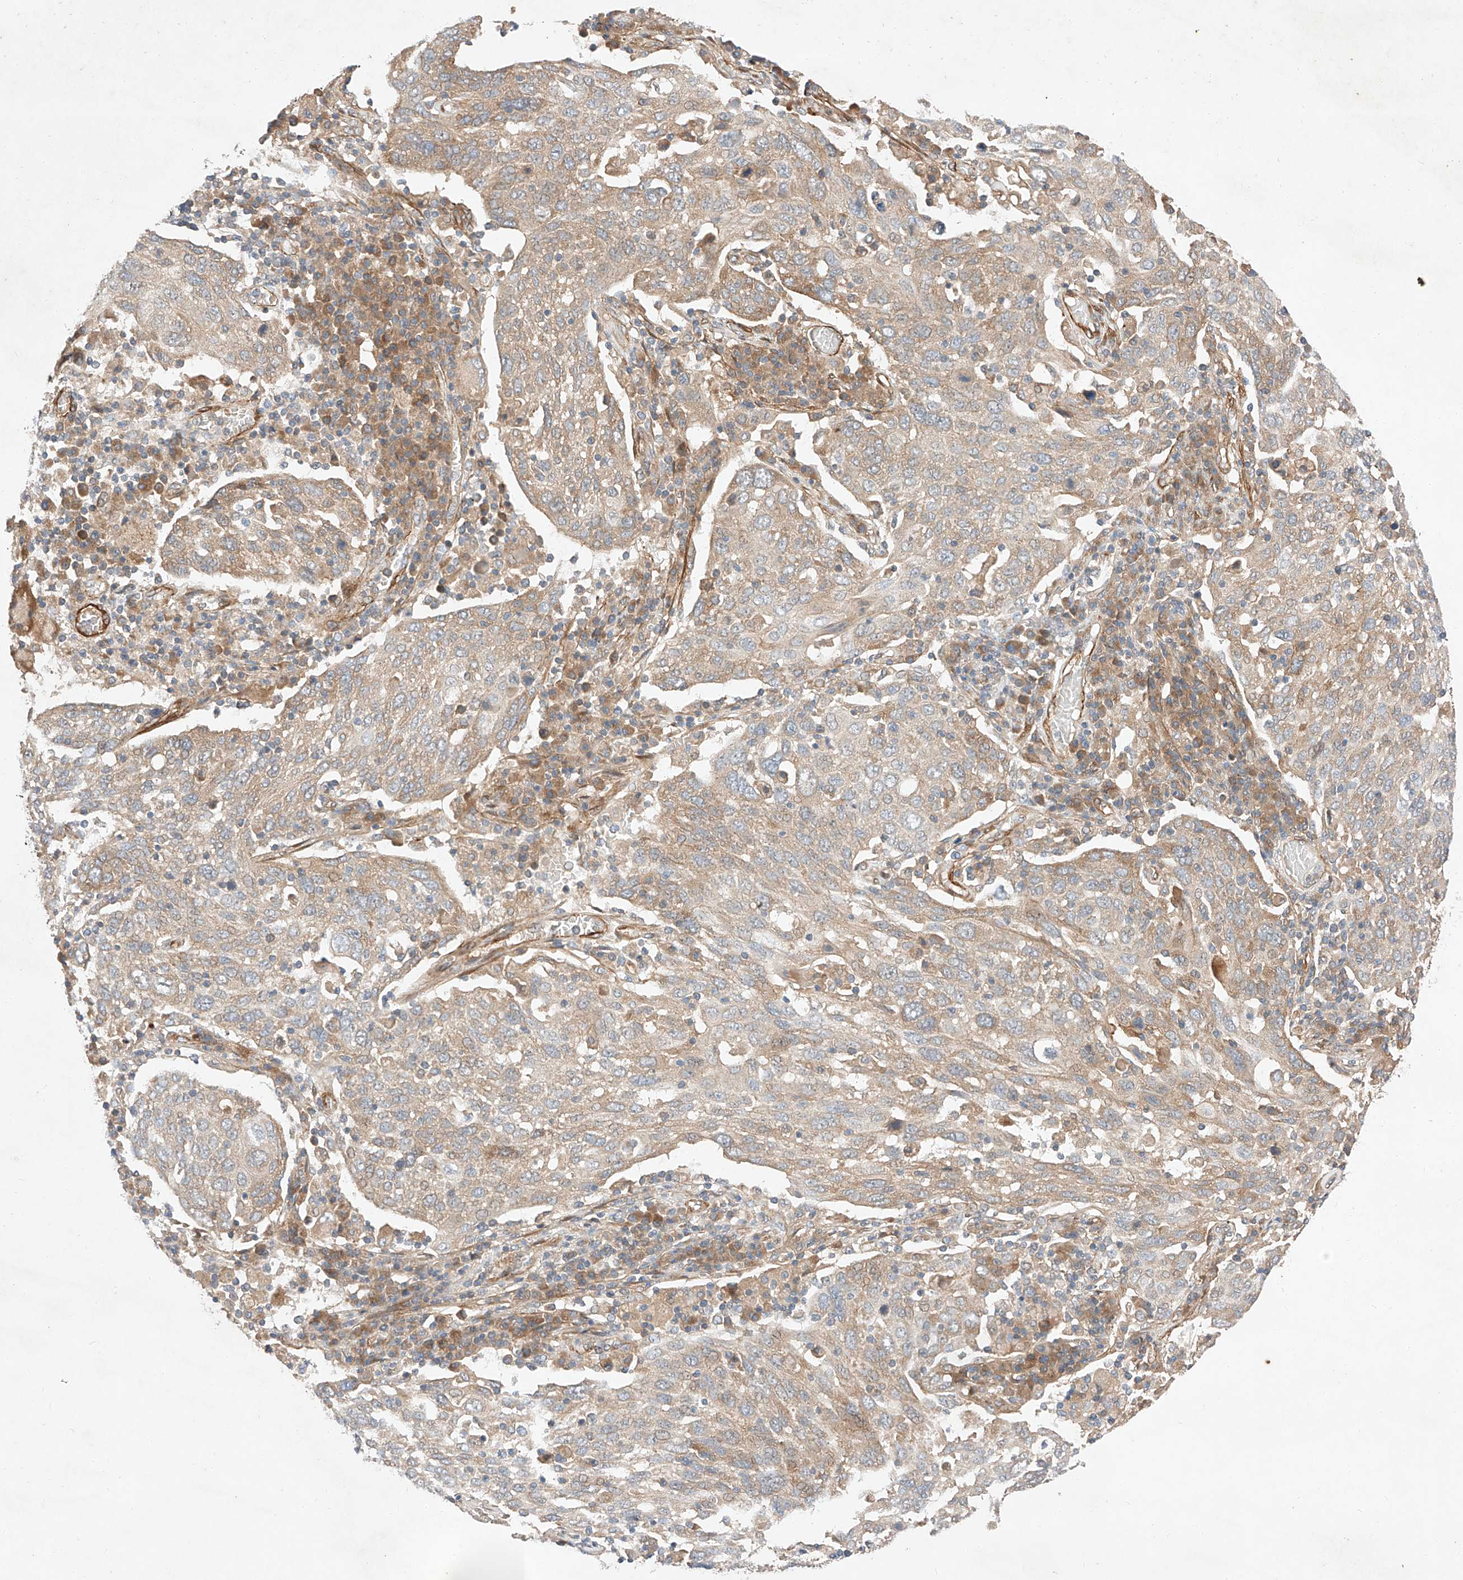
{"staining": {"intensity": "weak", "quantity": ">75%", "location": "cytoplasmic/membranous"}, "tissue": "lung cancer", "cell_type": "Tumor cells", "image_type": "cancer", "snomed": [{"axis": "morphology", "description": "Squamous cell carcinoma, NOS"}, {"axis": "topography", "description": "Lung"}], "caption": "A brown stain highlights weak cytoplasmic/membranous staining of a protein in lung cancer (squamous cell carcinoma) tumor cells.", "gene": "RAB23", "patient": {"sex": "male", "age": 65}}